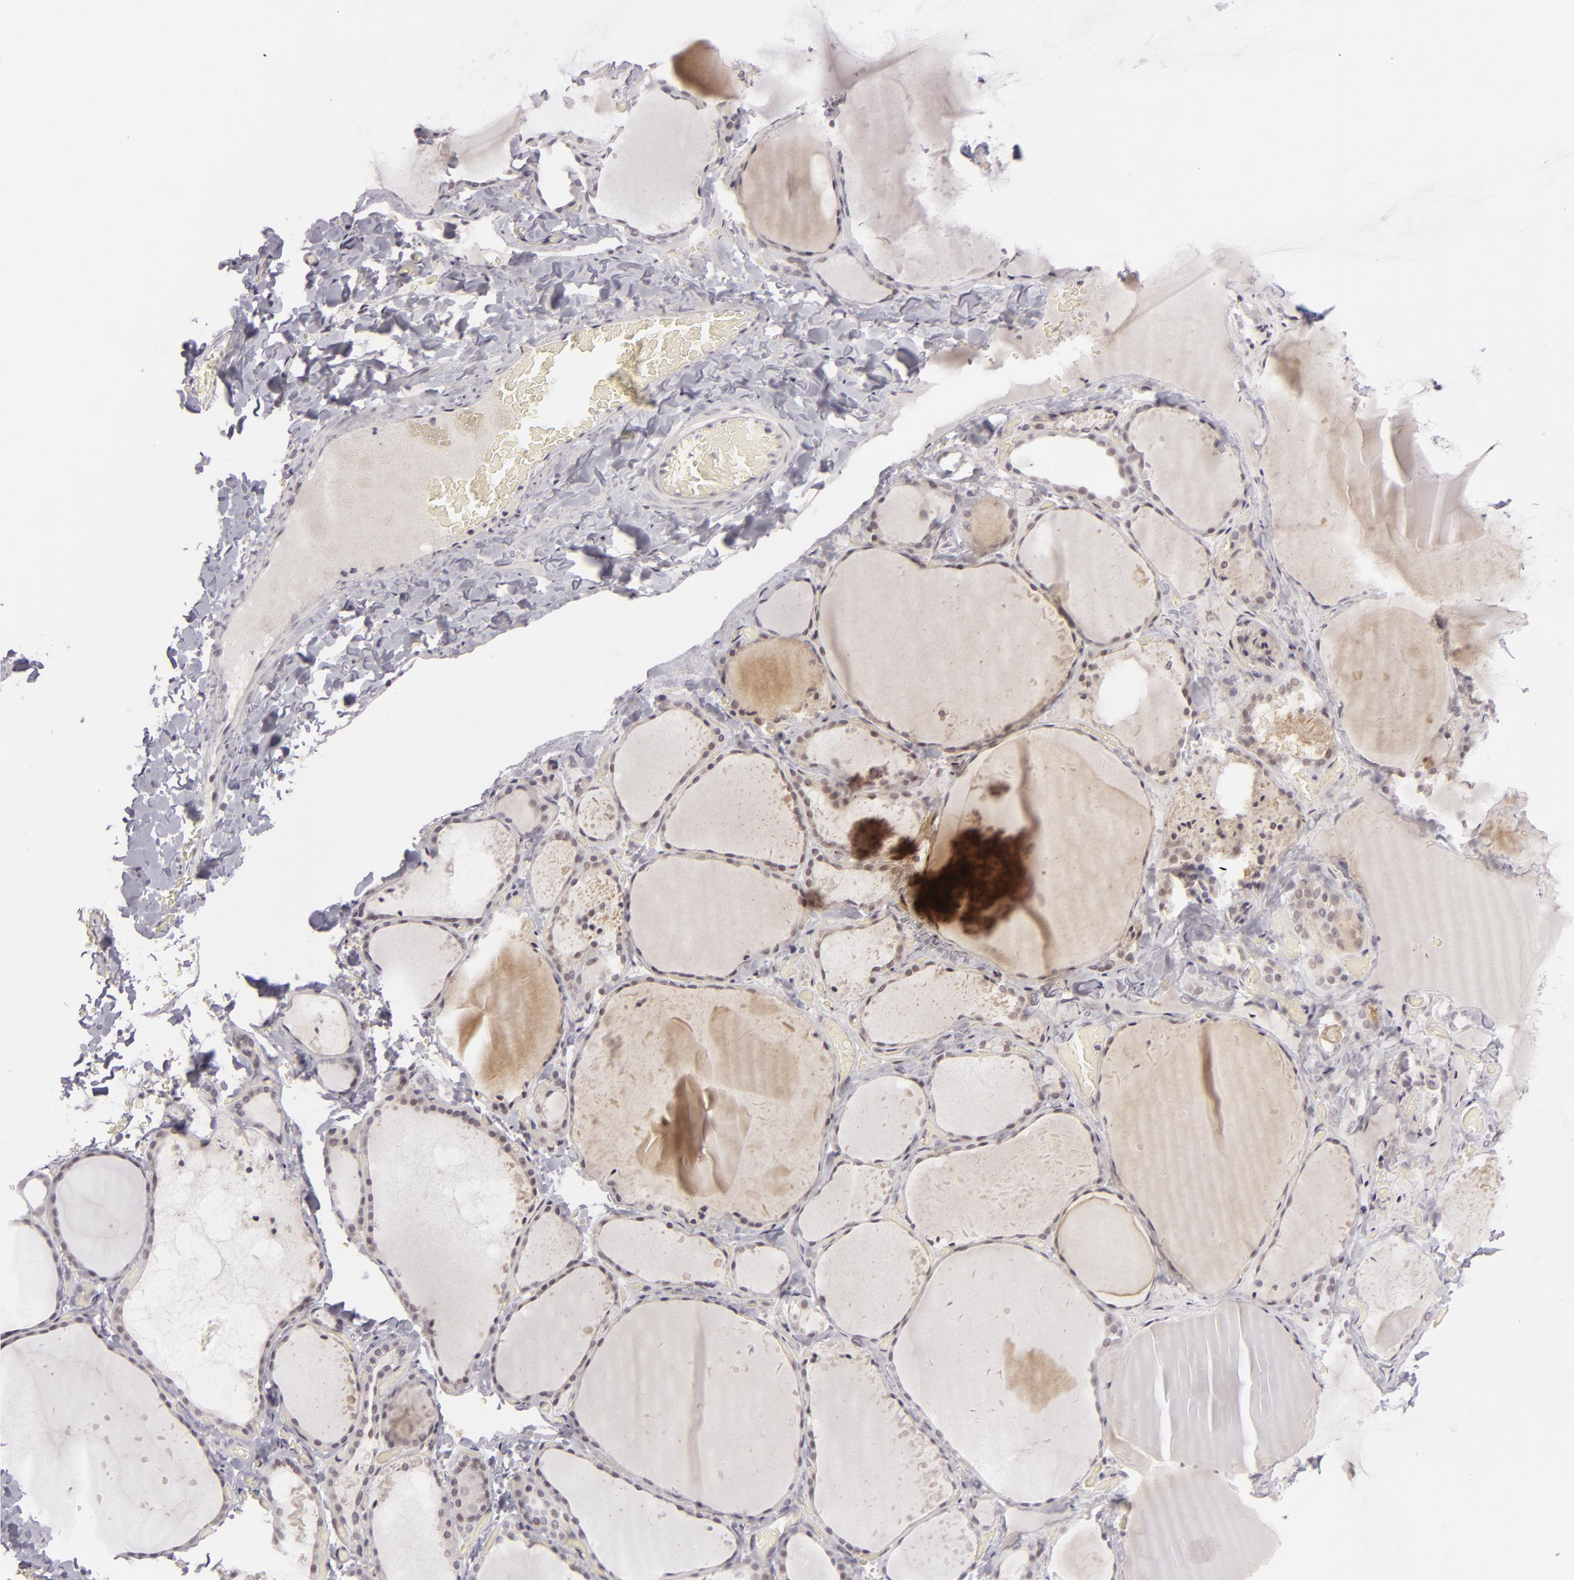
{"staining": {"intensity": "negative", "quantity": "none", "location": "none"}, "tissue": "thyroid gland", "cell_type": "Glandular cells", "image_type": "normal", "snomed": [{"axis": "morphology", "description": "Normal tissue, NOS"}, {"axis": "topography", "description": "Thyroid gland"}], "caption": "Glandular cells show no significant protein positivity in benign thyroid gland.", "gene": "DLG3", "patient": {"sex": "female", "age": 22}}